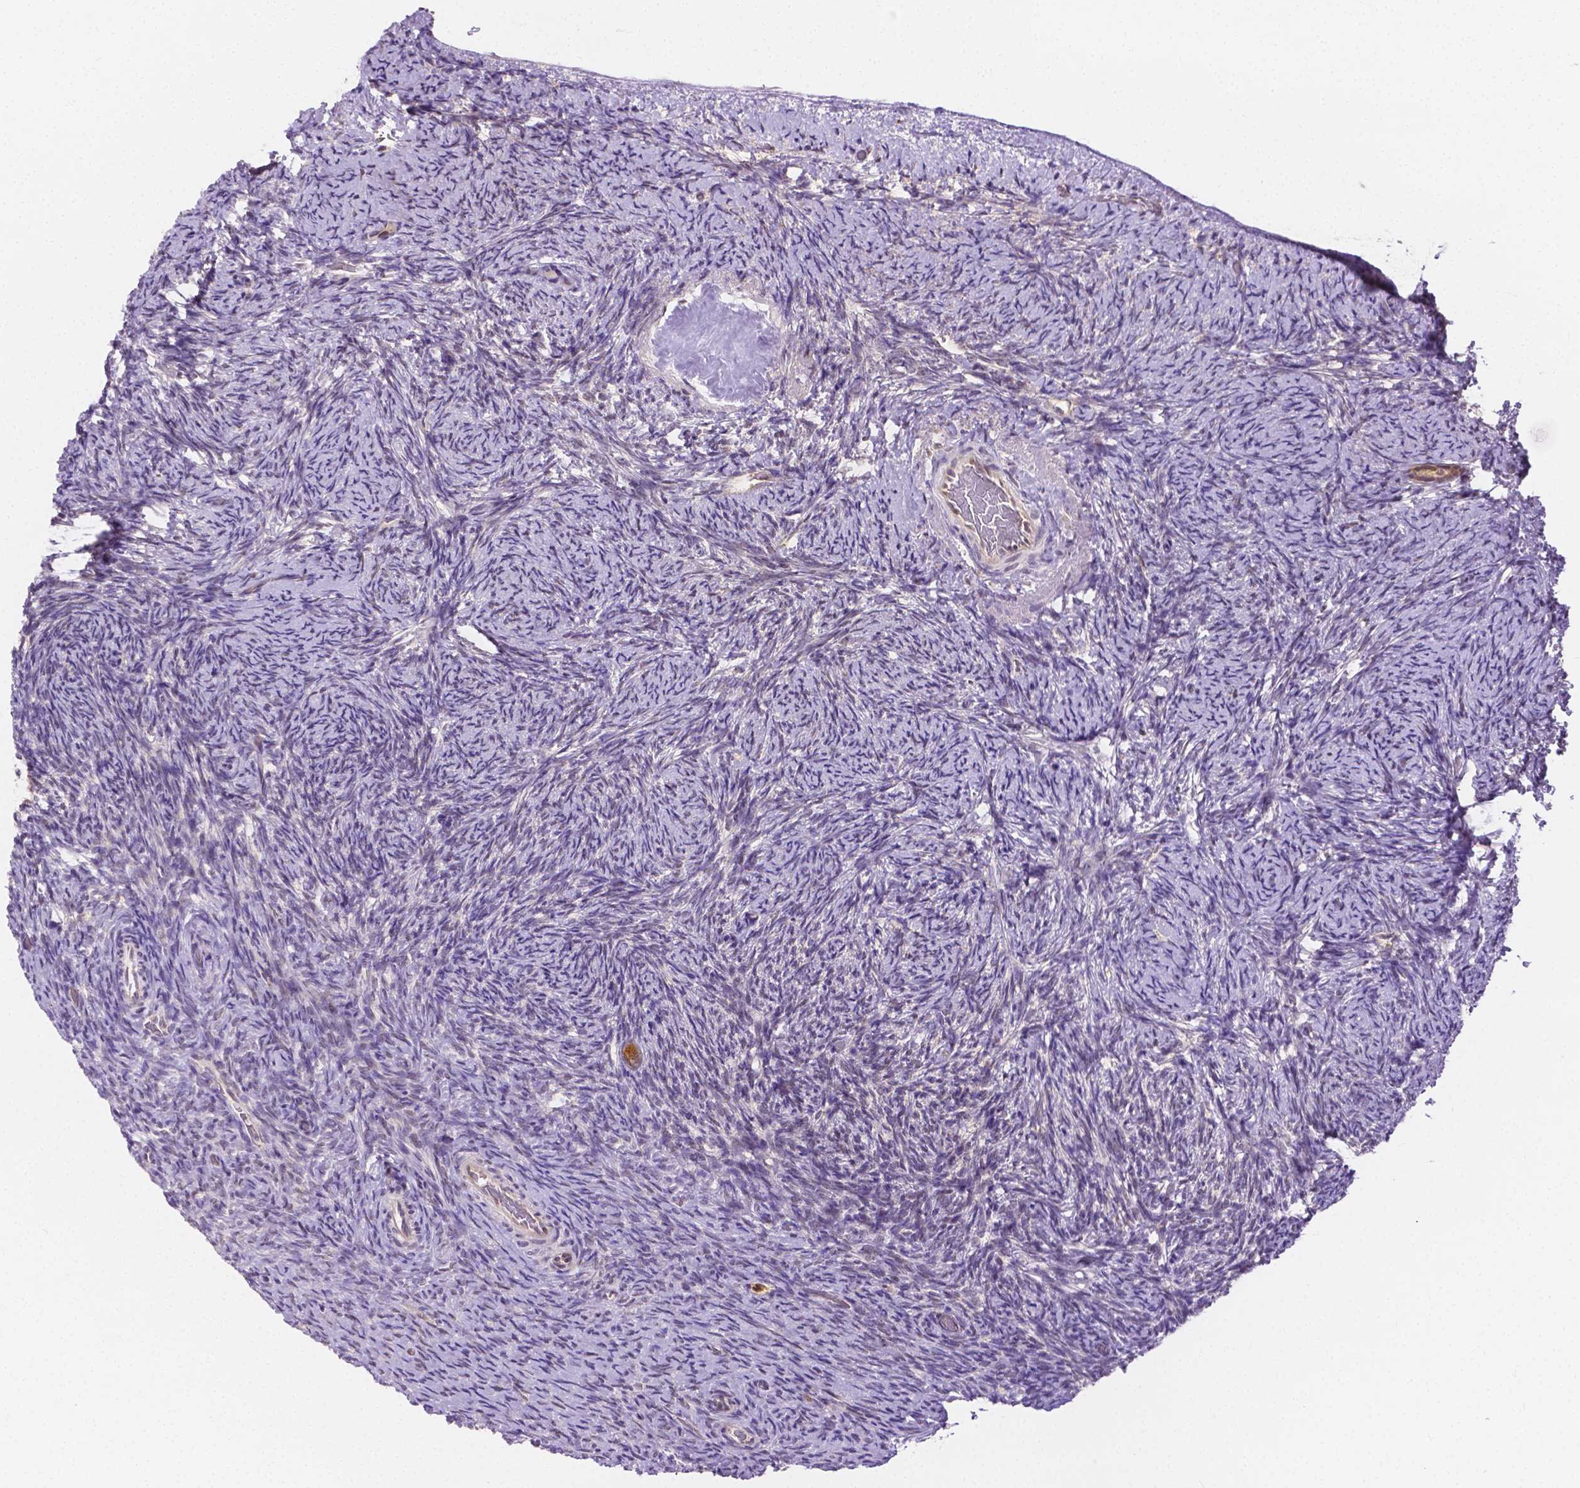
{"staining": {"intensity": "negative", "quantity": "none", "location": "none"}, "tissue": "ovary", "cell_type": "Ovarian stroma cells", "image_type": "normal", "snomed": [{"axis": "morphology", "description": "Normal tissue, NOS"}, {"axis": "topography", "description": "Ovary"}], "caption": "The IHC histopathology image has no significant positivity in ovarian stroma cells of ovary.", "gene": "ZNRD2", "patient": {"sex": "female", "age": 34}}